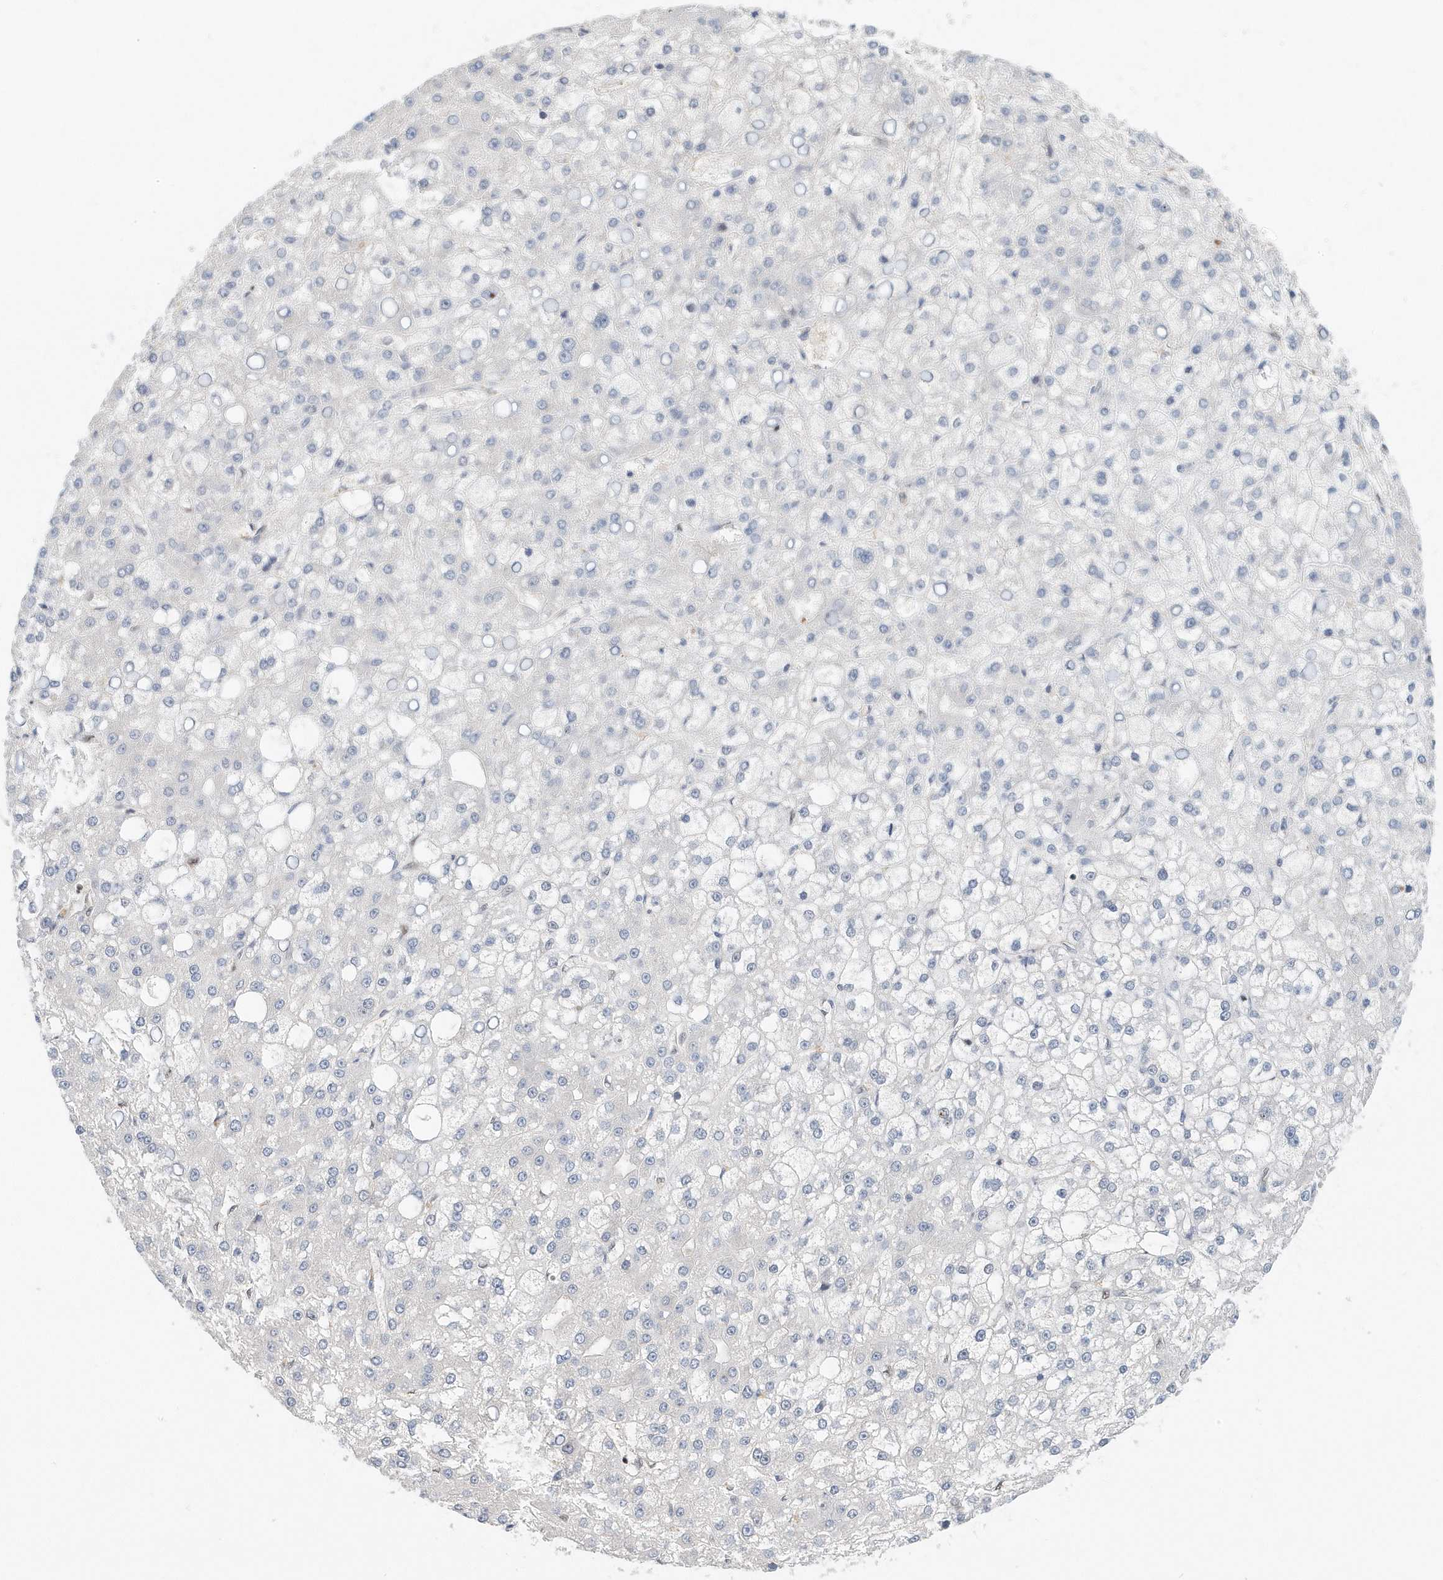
{"staining": {"intensity": "negative", "quantity": "none", "location": "none"}, "tissue": "liver cancer", "cell_type": "Tumor cells", "image_type": "cancer", "snomed": [{"axis": "morphology", "description": "Carcinoma, Hepatocellular, NOS"}, {"axis": "topography", "description": "Liver"}], "caption": "Immunohistochemistry (IHC) of liver hepatocellular carcinoma exhibits no staining in tumor cells.", "gene": "SUMO2", "patient": {"sex": "male", "age": 67}}